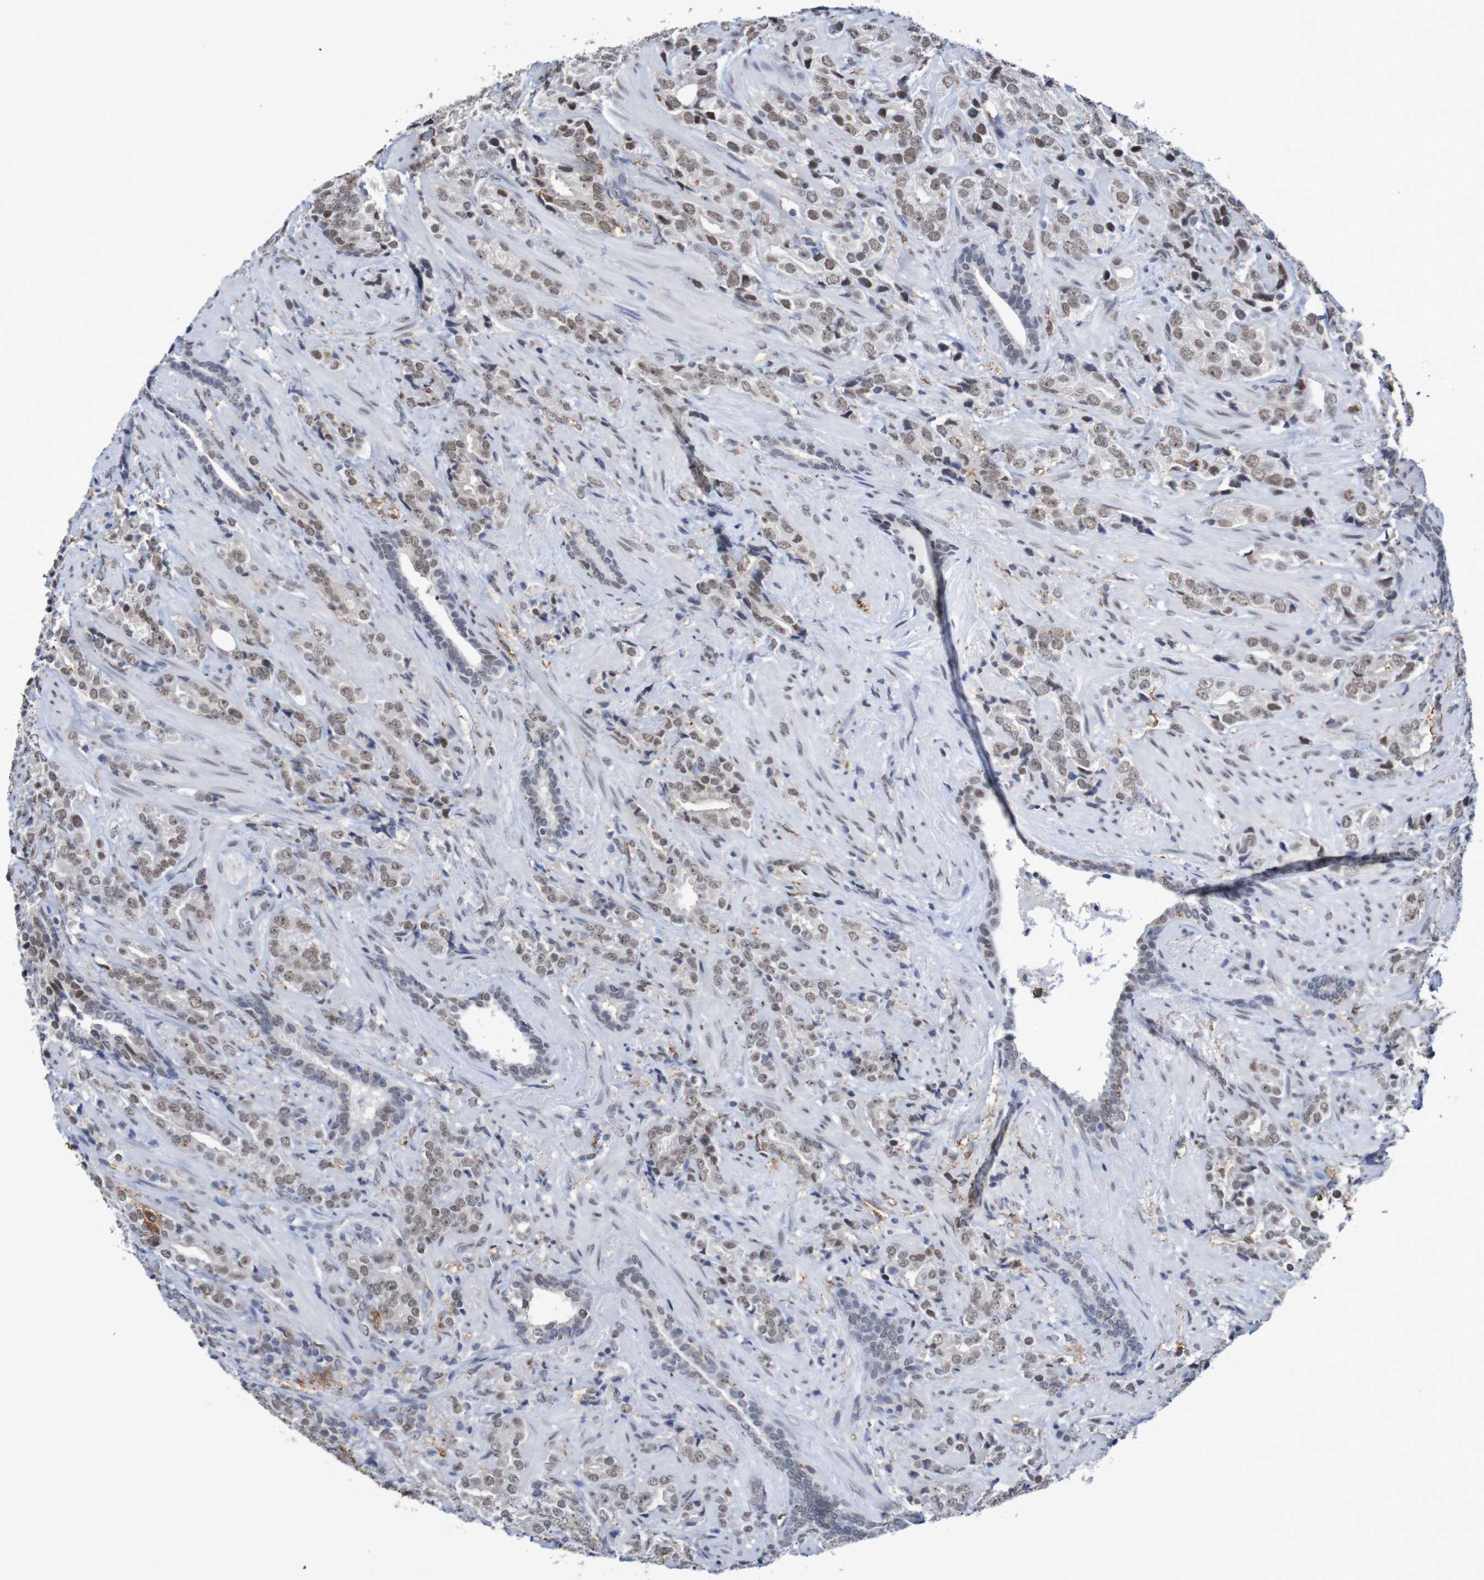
{"staining": {"intensity": "moderate", "quantity": ">75%", "location": "nuclear"}, "tissue": "prostate cancer", "cell_type": "Tumor cells", "image_type": "cancer", "snomed": [{"axis": "morphology", "description": "Adenocarcinoma, High grade"}, {"axis": "topography", "description": "Prostate"}], "caption": "High-power microscopy captured an IHC histopathology image of adenocarcinoma (high-grade) (prostate), revealing moderate nuclear expression in about >75% of tumor cells.", "gene": "MRTFB", "patient": {"sex": "male", "age": 71}}